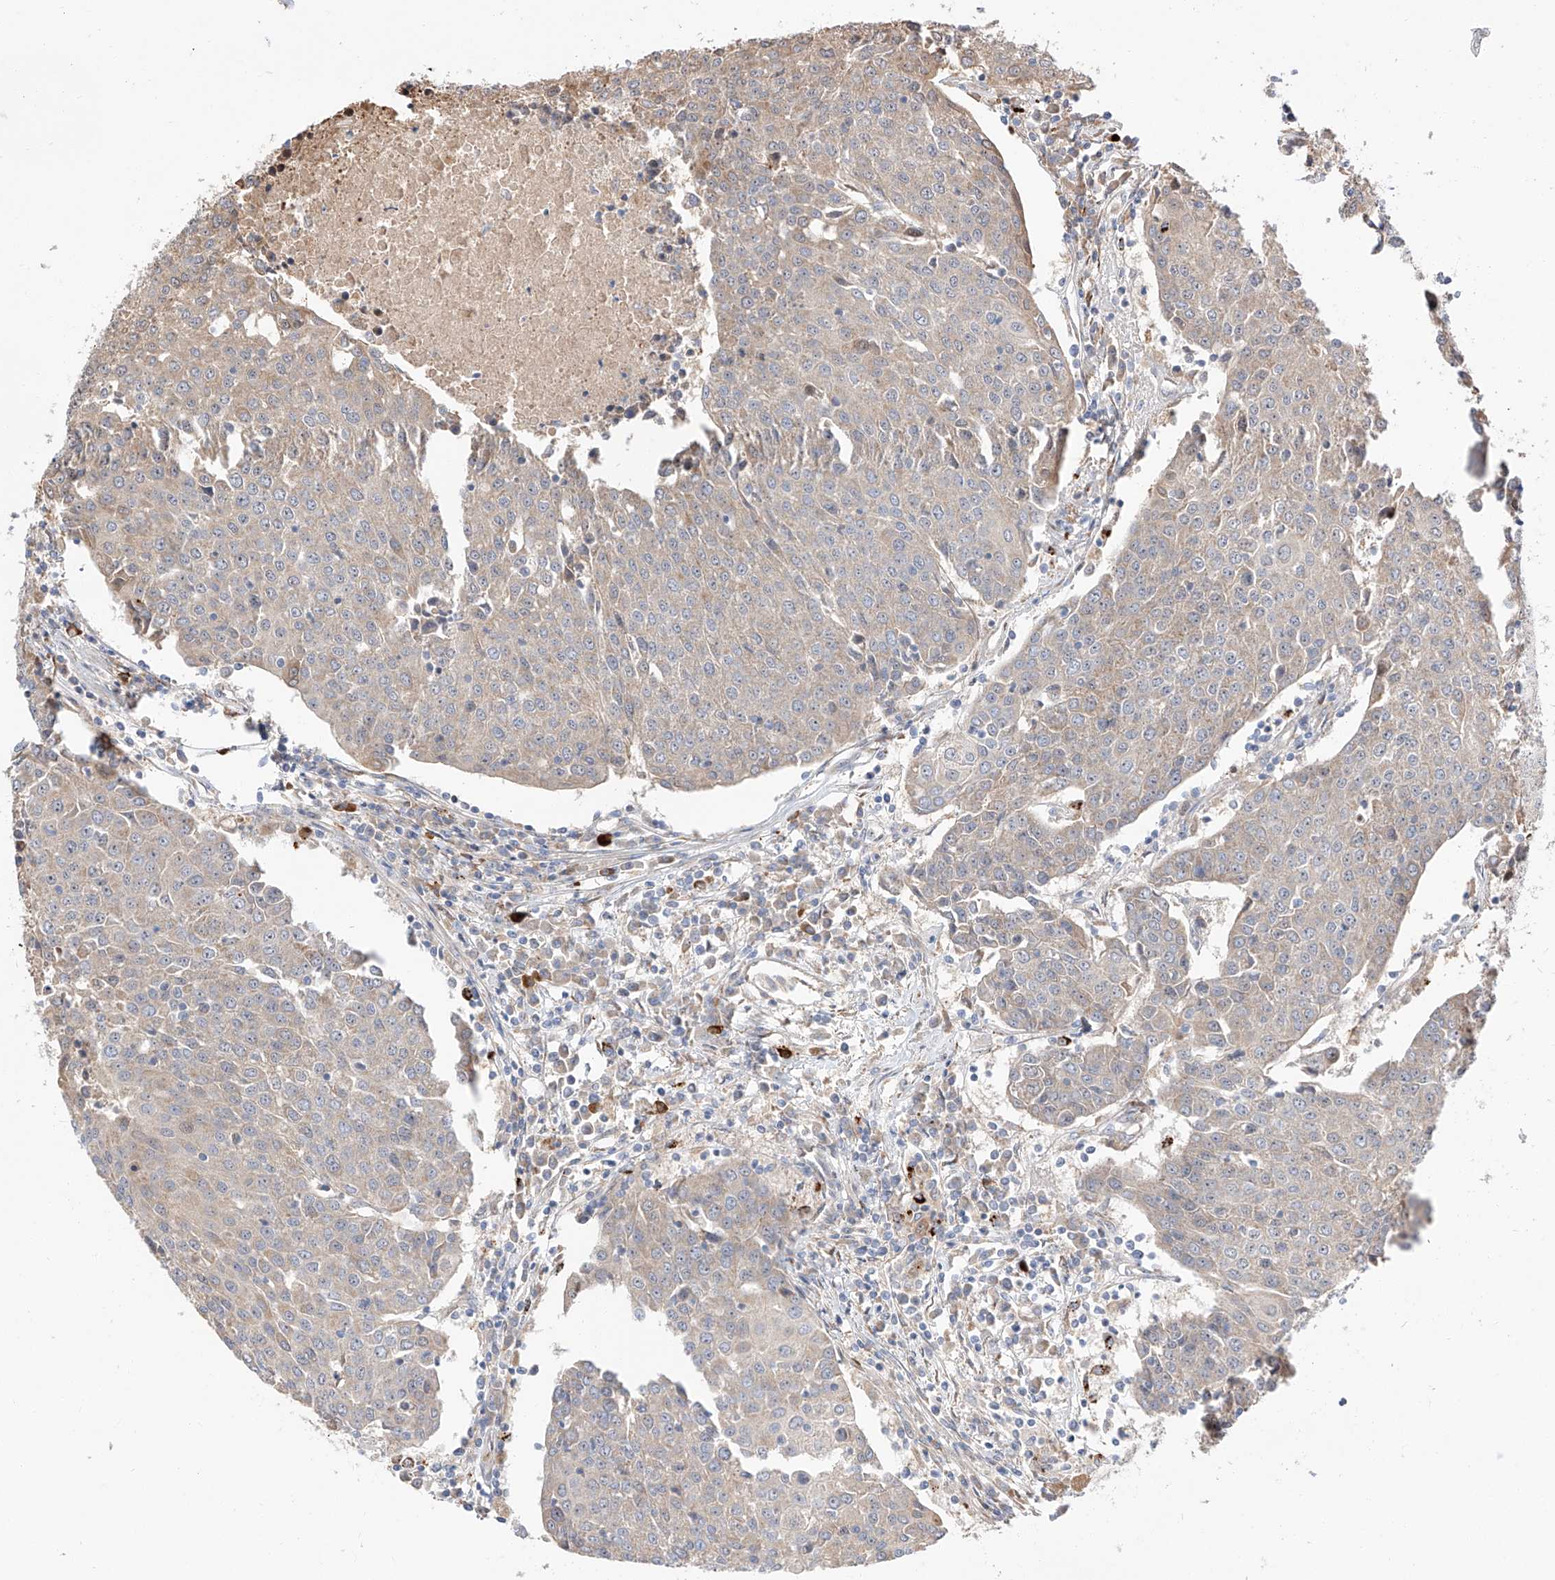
{"staining": {"intensity": "negative", "quantity": "none", "location": "none"}, "tissue": "urothelial cancer", "cell_type": "Tumor cells", "image_type": "cancer", "snomed": [{"axis": "morphology", "description": "Urothelial carcinoma, High grade"}, {"axis": "topography", "description": "Urinary bladder"}], "caption": "An image of human high-grade urothelial carcinoma is negative for staining in tumor cells.", "gene": "DIRAS3", "patient": {"sex": "female", "age": 85}}